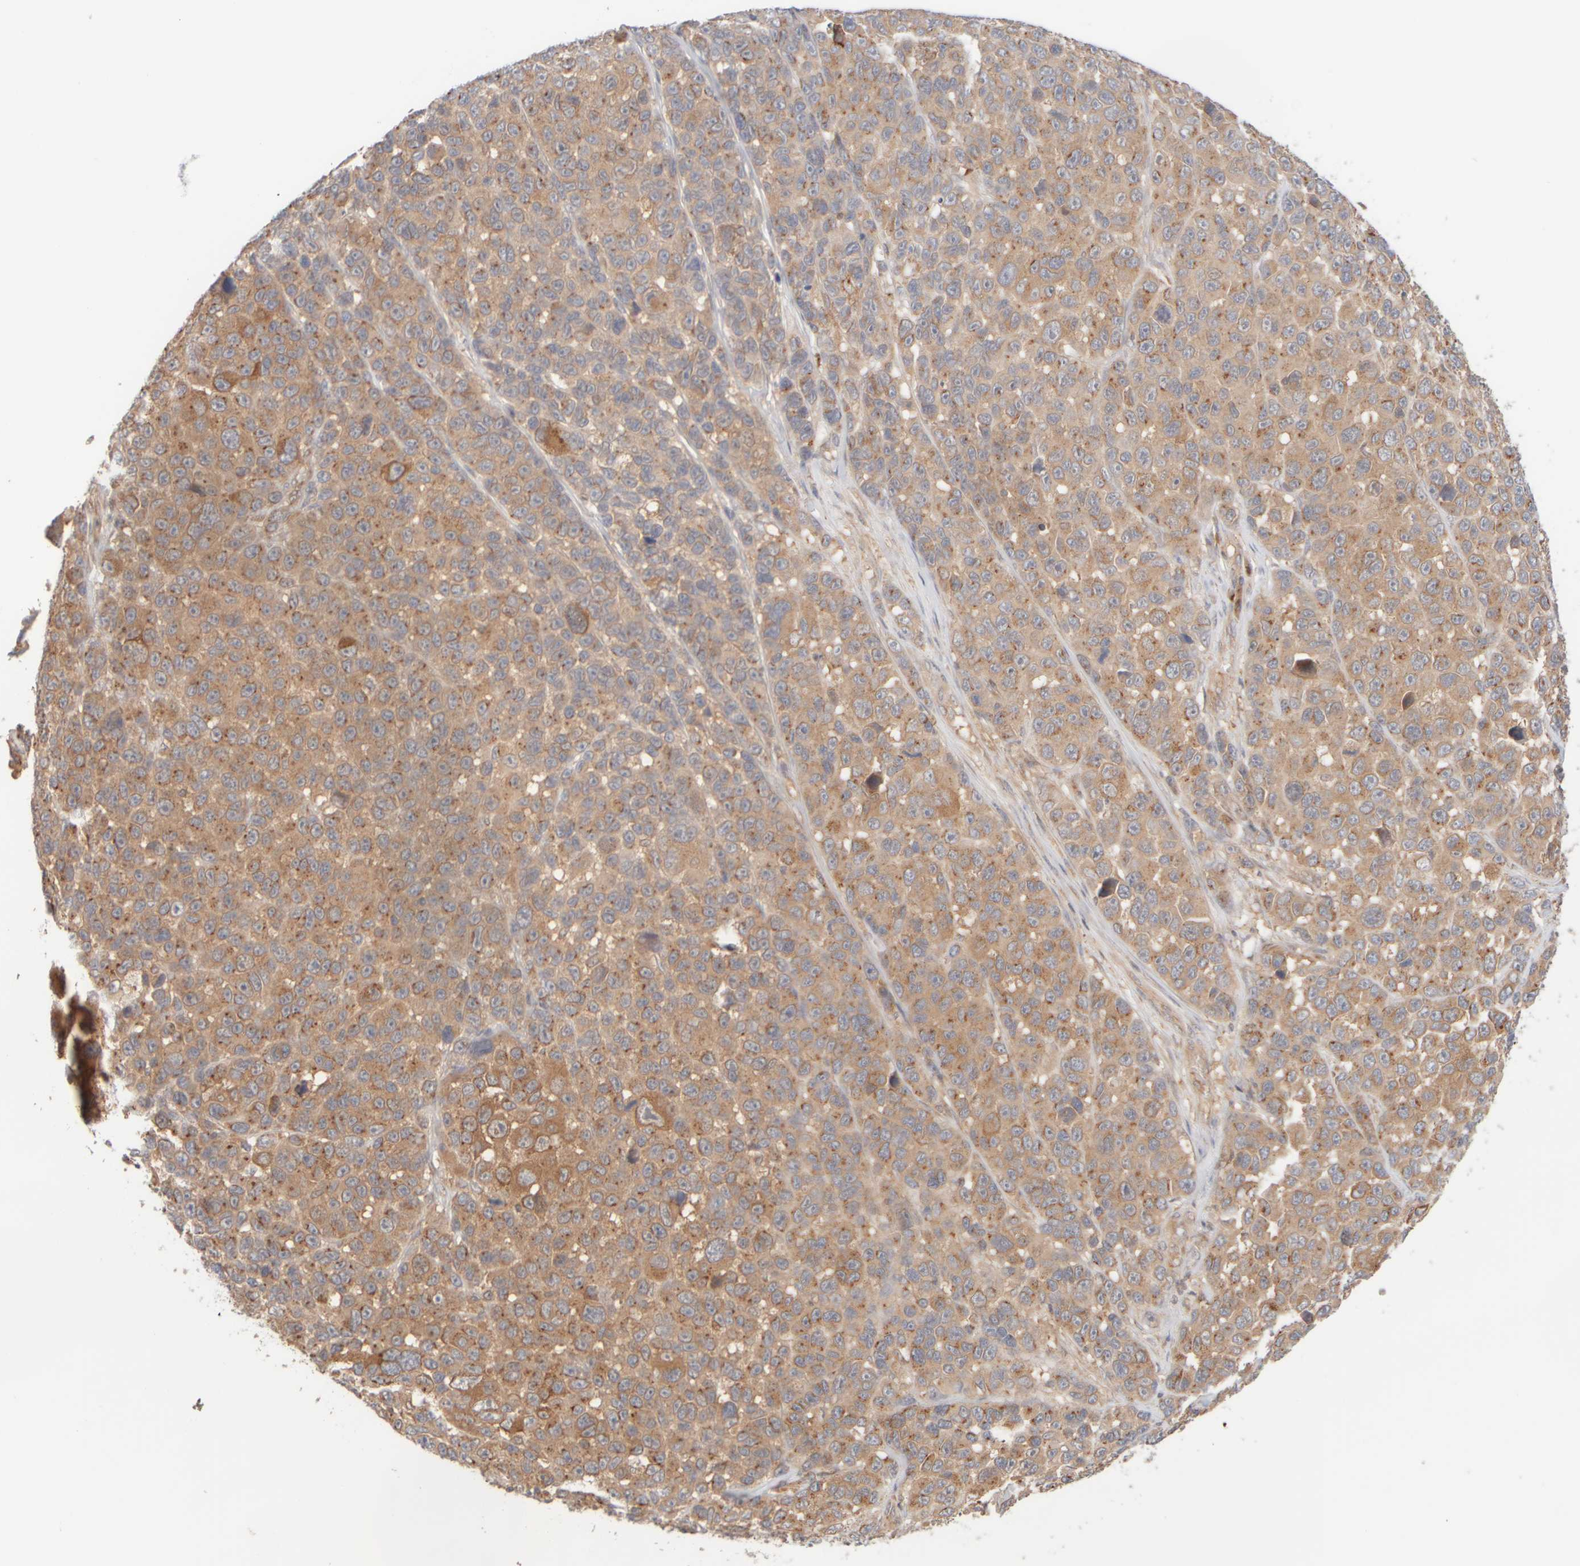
{"staining": {"intensity": "moderate", "quantity": ">75%", "location": "cytoplasmic/membranous"}, "tissue": "melanoma", "cell_type": "Tumor cells", "image_type": "cancer", "snomed": [{"axis": "morphology", "description": "Malignant melanoma, NOS"}, {"axis": "topography", "description": "Skin"}], "caption": "IHC histopathology image of human malignant melanoma stained for a protein (brown), which displays medium levels of moderate cytoplasmic/membranous staining in approximately >75% of tumor cells.", "gene": "RABEP1", "patient": {"sex": "male", "age": 53}}